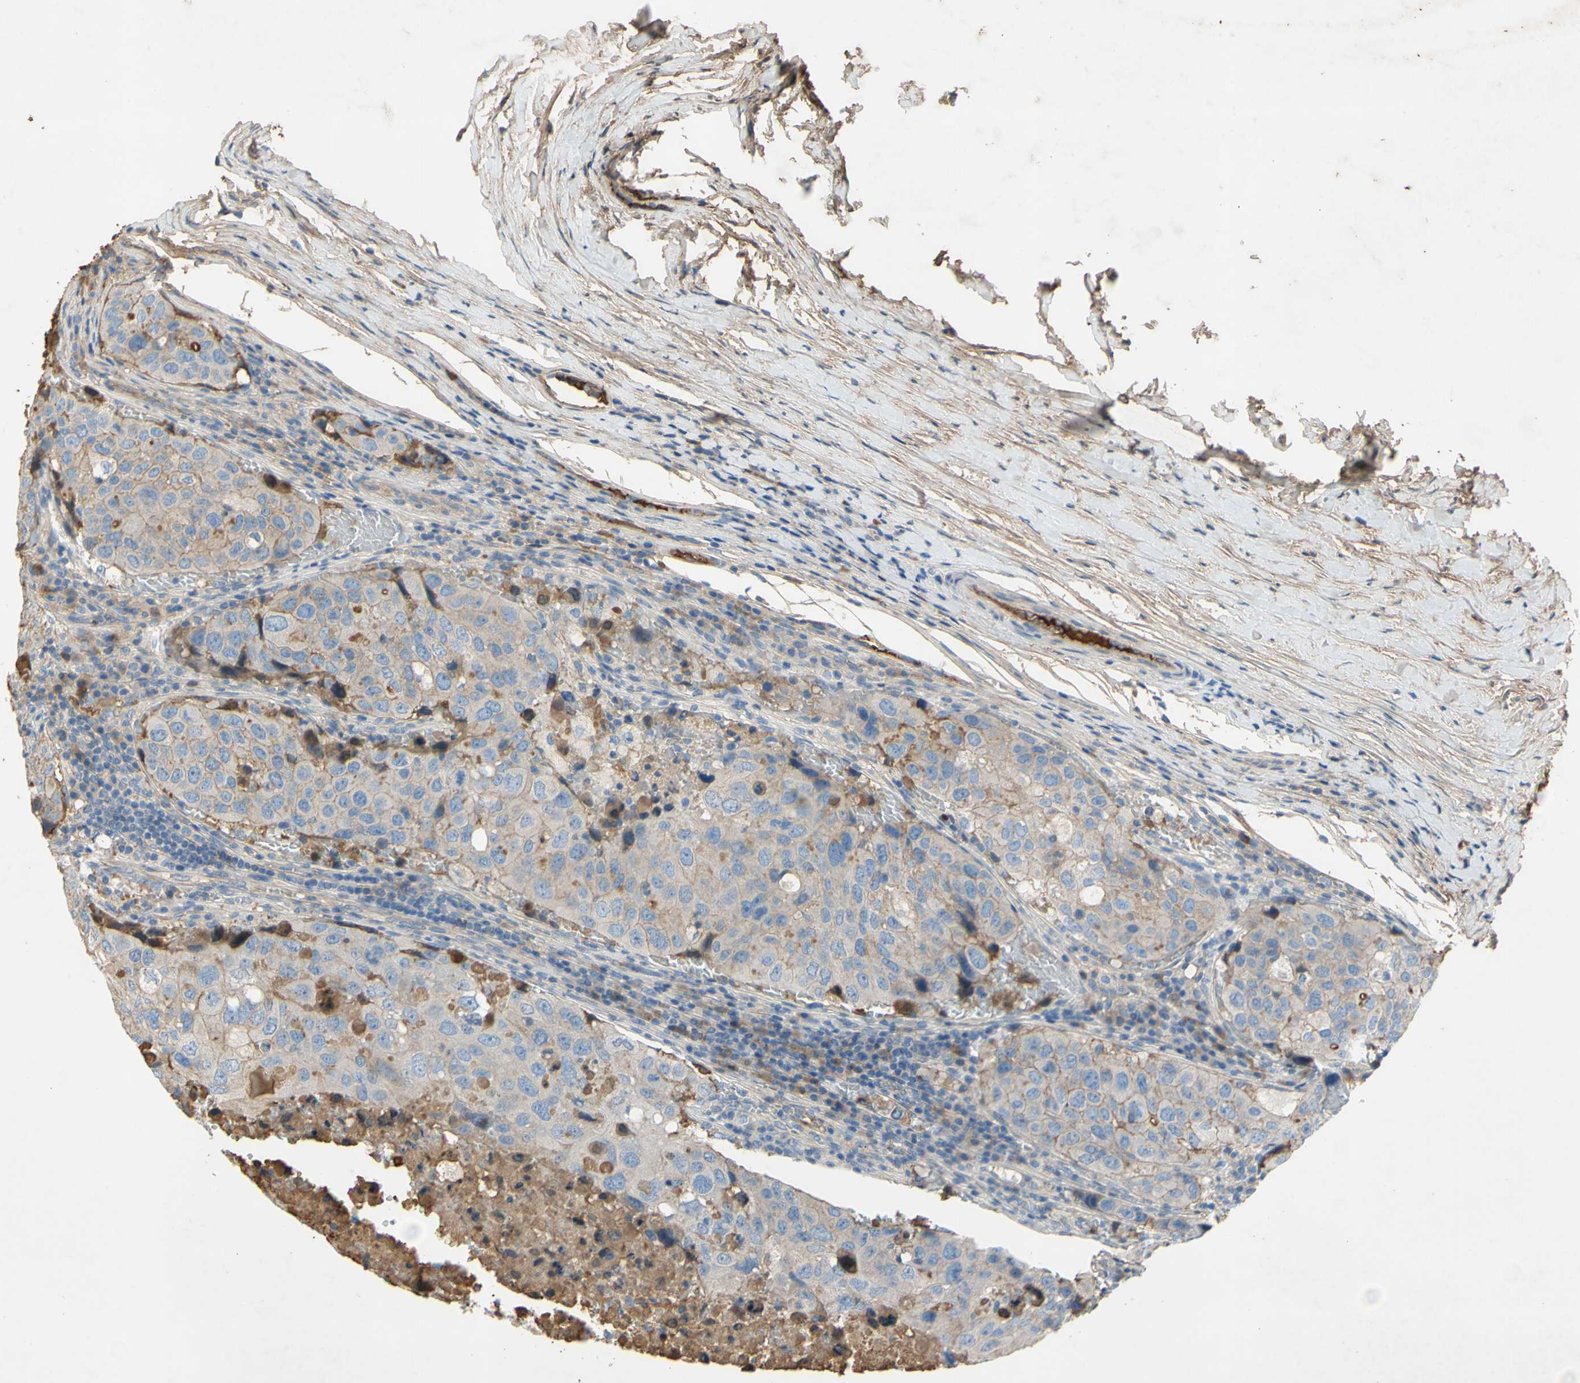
{"staining": {"intensity": "weak", "quantity": ">75%", "location": "cytoplasmic/membranous"}, "tissue": "urothelial cancer", "cell_type": "Tumor cells", "image_type": "cancer", "snomed": [{"axis": "morphology", "description": "Urothelial carcinoma, High grade"}, {"axis": "topography", "description": "Lymph node"}, {"axis": "topography", "description": "Urinary bladder"}], "caption": "Protein staining exhibits weak cytoplasmic/membranous expression in approximately >75% of tumor cells in urothelial cancer.", "gene": "TIMP2", "patient": {"sex": "male", "age": 51}}